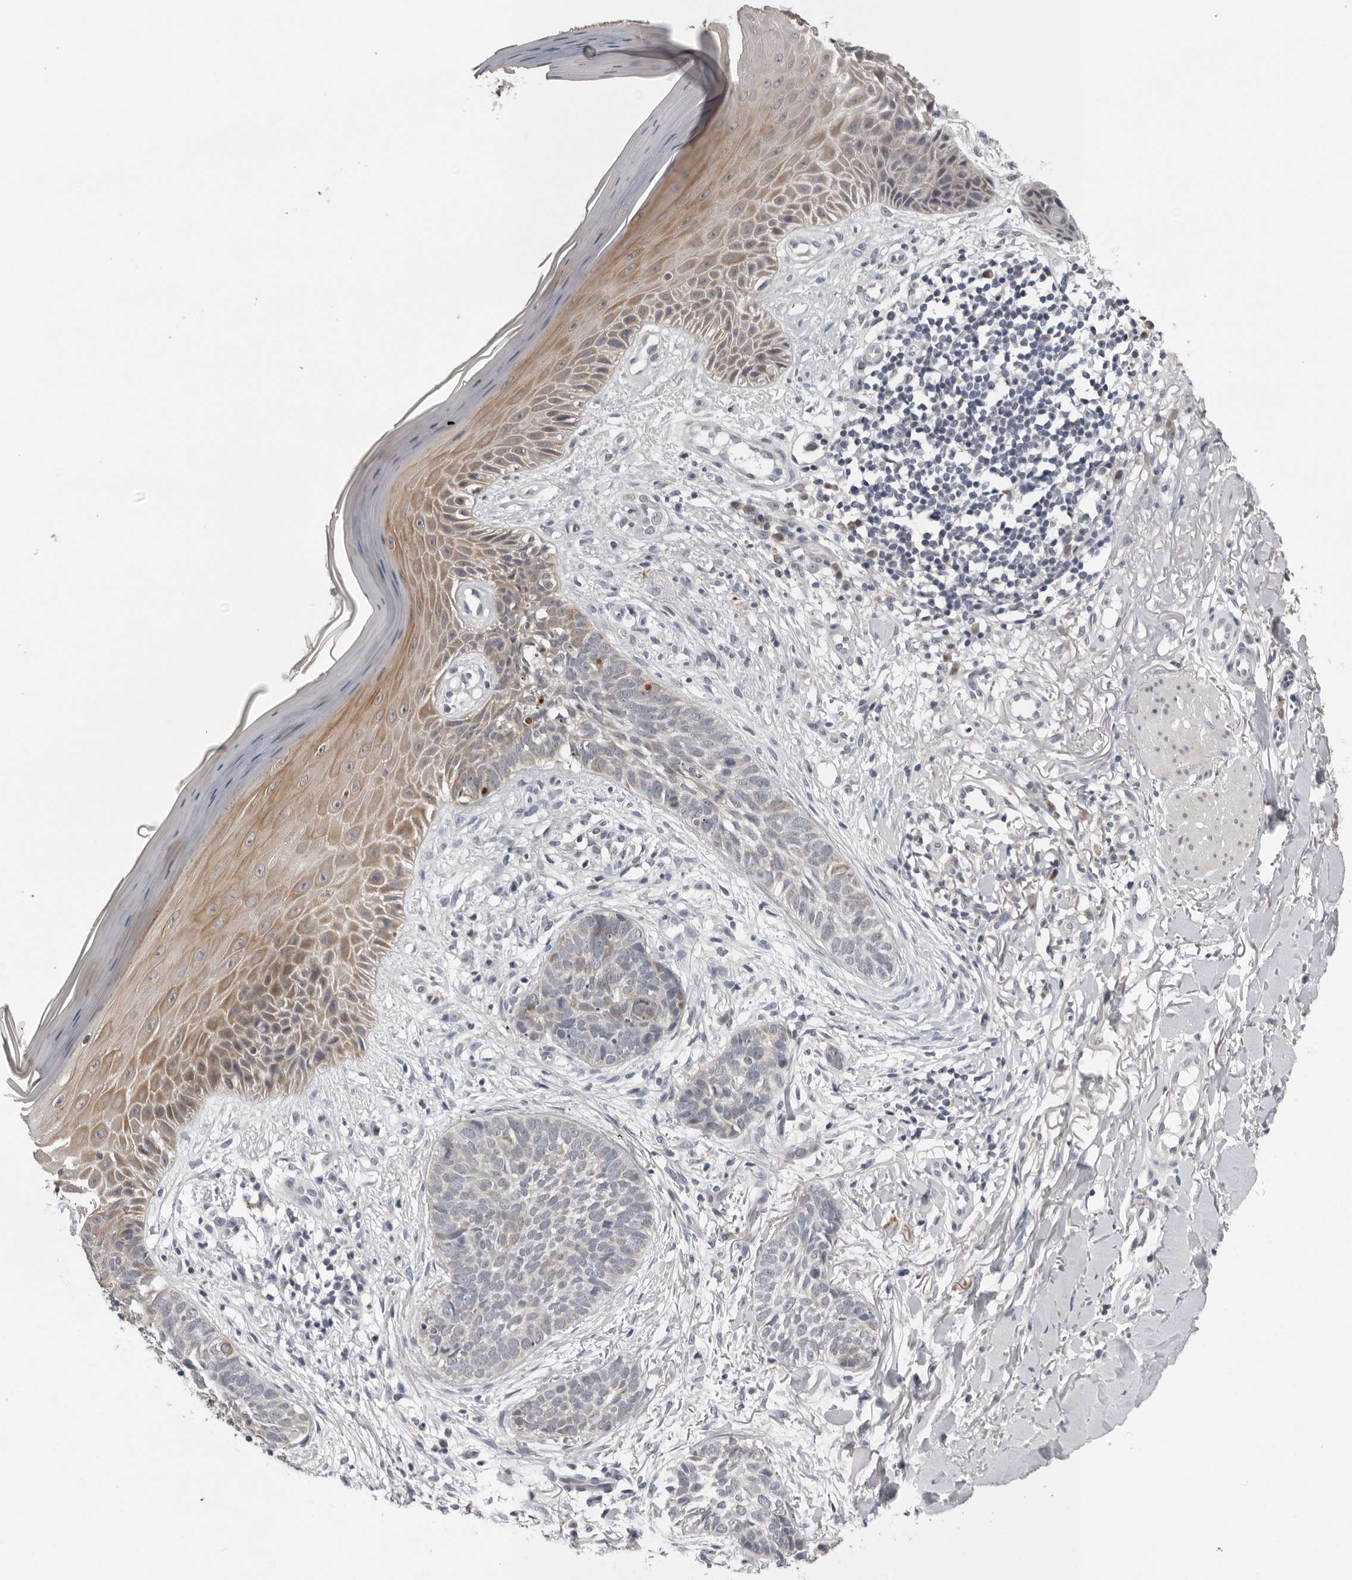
{"staining": {"intensity": "negative", "quantity": "none", "location": "none"}, "tissue": "skin cancer", "cell_type": "Tumor cells", "image_type": "cancer", "snomed": [{"axis": "morphology", "description": "Normal tissue, NOS"}, {"axis": "morphology", "description": "Basal cell carcinoma"}, {"axis": "topography", "description": "Skin"}], "caption": "DAB (3,3'-diaminobenzidine) immunohistochemical staining of human skin cancer exhibits no significant expression in tumor cells.", "gene": "CPT2", "patient": {"sex": "male", "age": 67}}